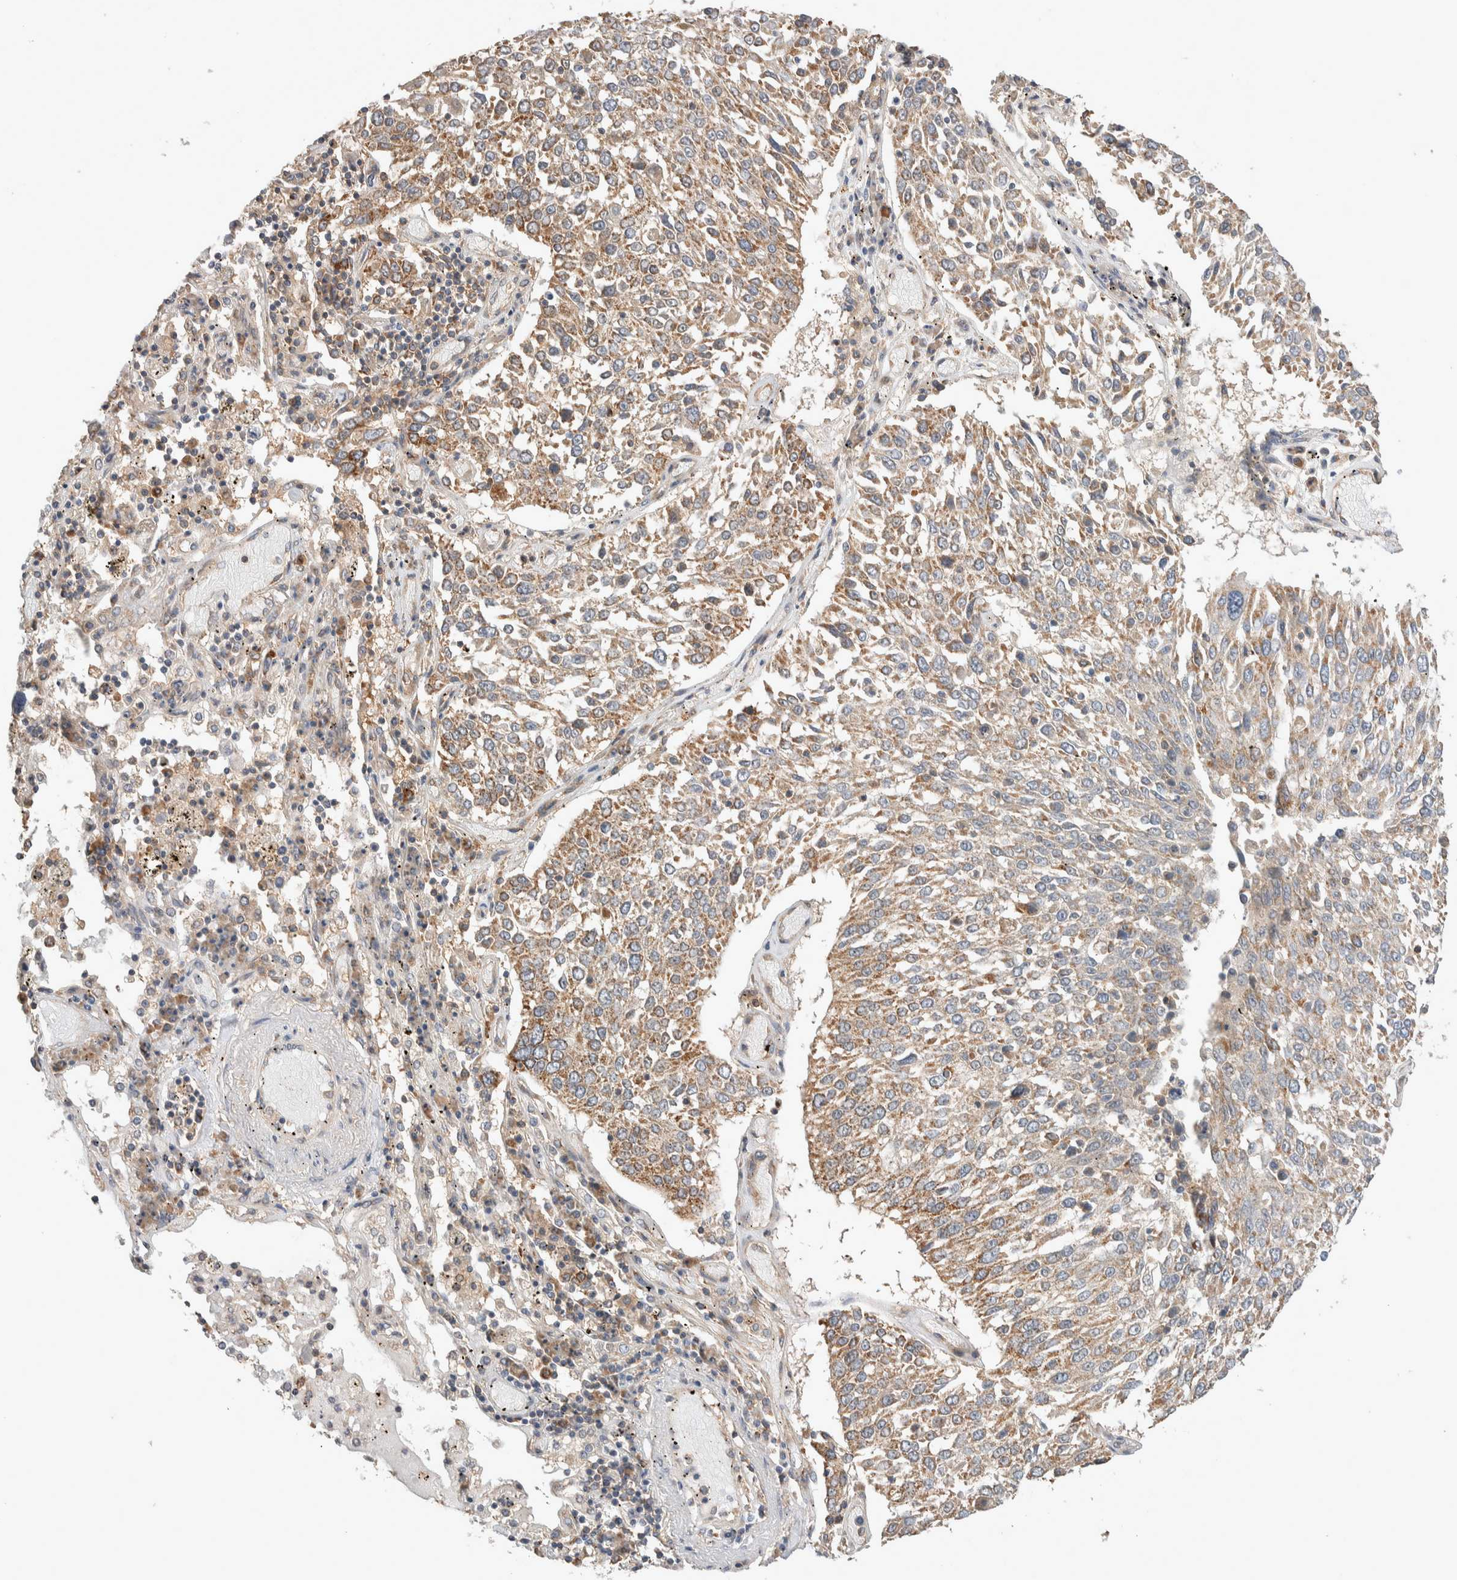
{"staining": {"intensity": "moderate", "quantity": ">75%", "location": "cytoplasmic/membranous"}, "tissue": "lung cancer", "cell_type": "Tumor cells", "image_type": "cancer", "snomed": [{"axis": "morphology", "description": "Squamous cell carcinoma, NOS"}, {"axis": "topography", "description": "Lung"}], "caption": "Brown immunohistochemical staining in lung squamous cell carcinoma reveals moderate cytoplasmic/membranous expression in about >75% of tumor cells. (Stains: DAB in brown, nuclei in blue, Microscopy: brightfield microscopy at high magnification).", "gene": "DEPTOR", "patient": {"sex": "male", "age": 65}}